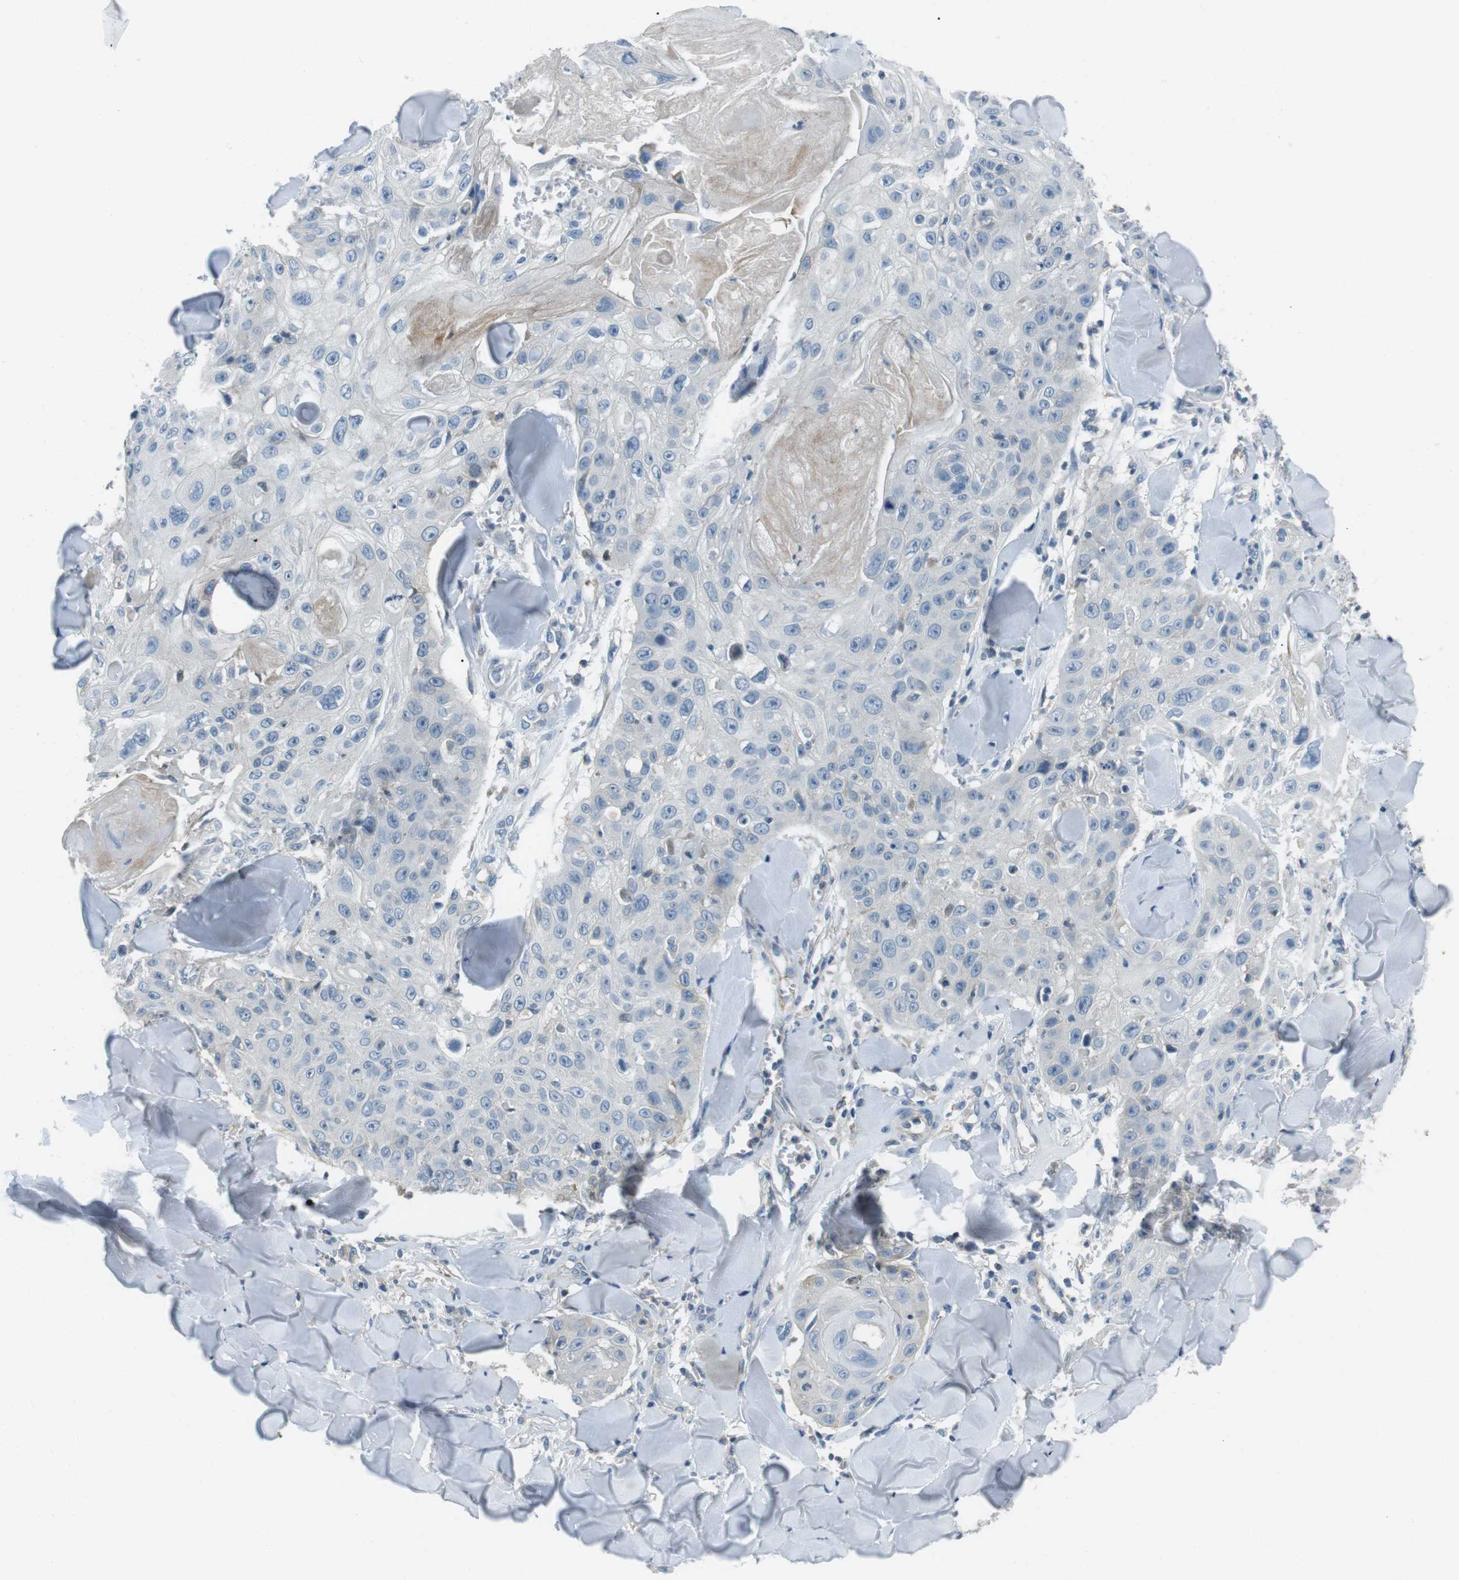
{"staining": {"intensity": "negative", "quantity": "none", "location": "none"}, "tissue": "skin cancer", "cell_type": "Tumor cells", "image_type": "cancer", "snomed": [{"axis": "morphology", "description": "Squamous cell carcinoma, NOS"}, {"axis": "topography", "description": "Skin"}], "caption": "High power microscopy histopathology image of an IHC image of skin cancer, revealing no significant positivity in tumor cells.", "gene": "ARVCF", "patient": {"sex": "male", "age": 86}}